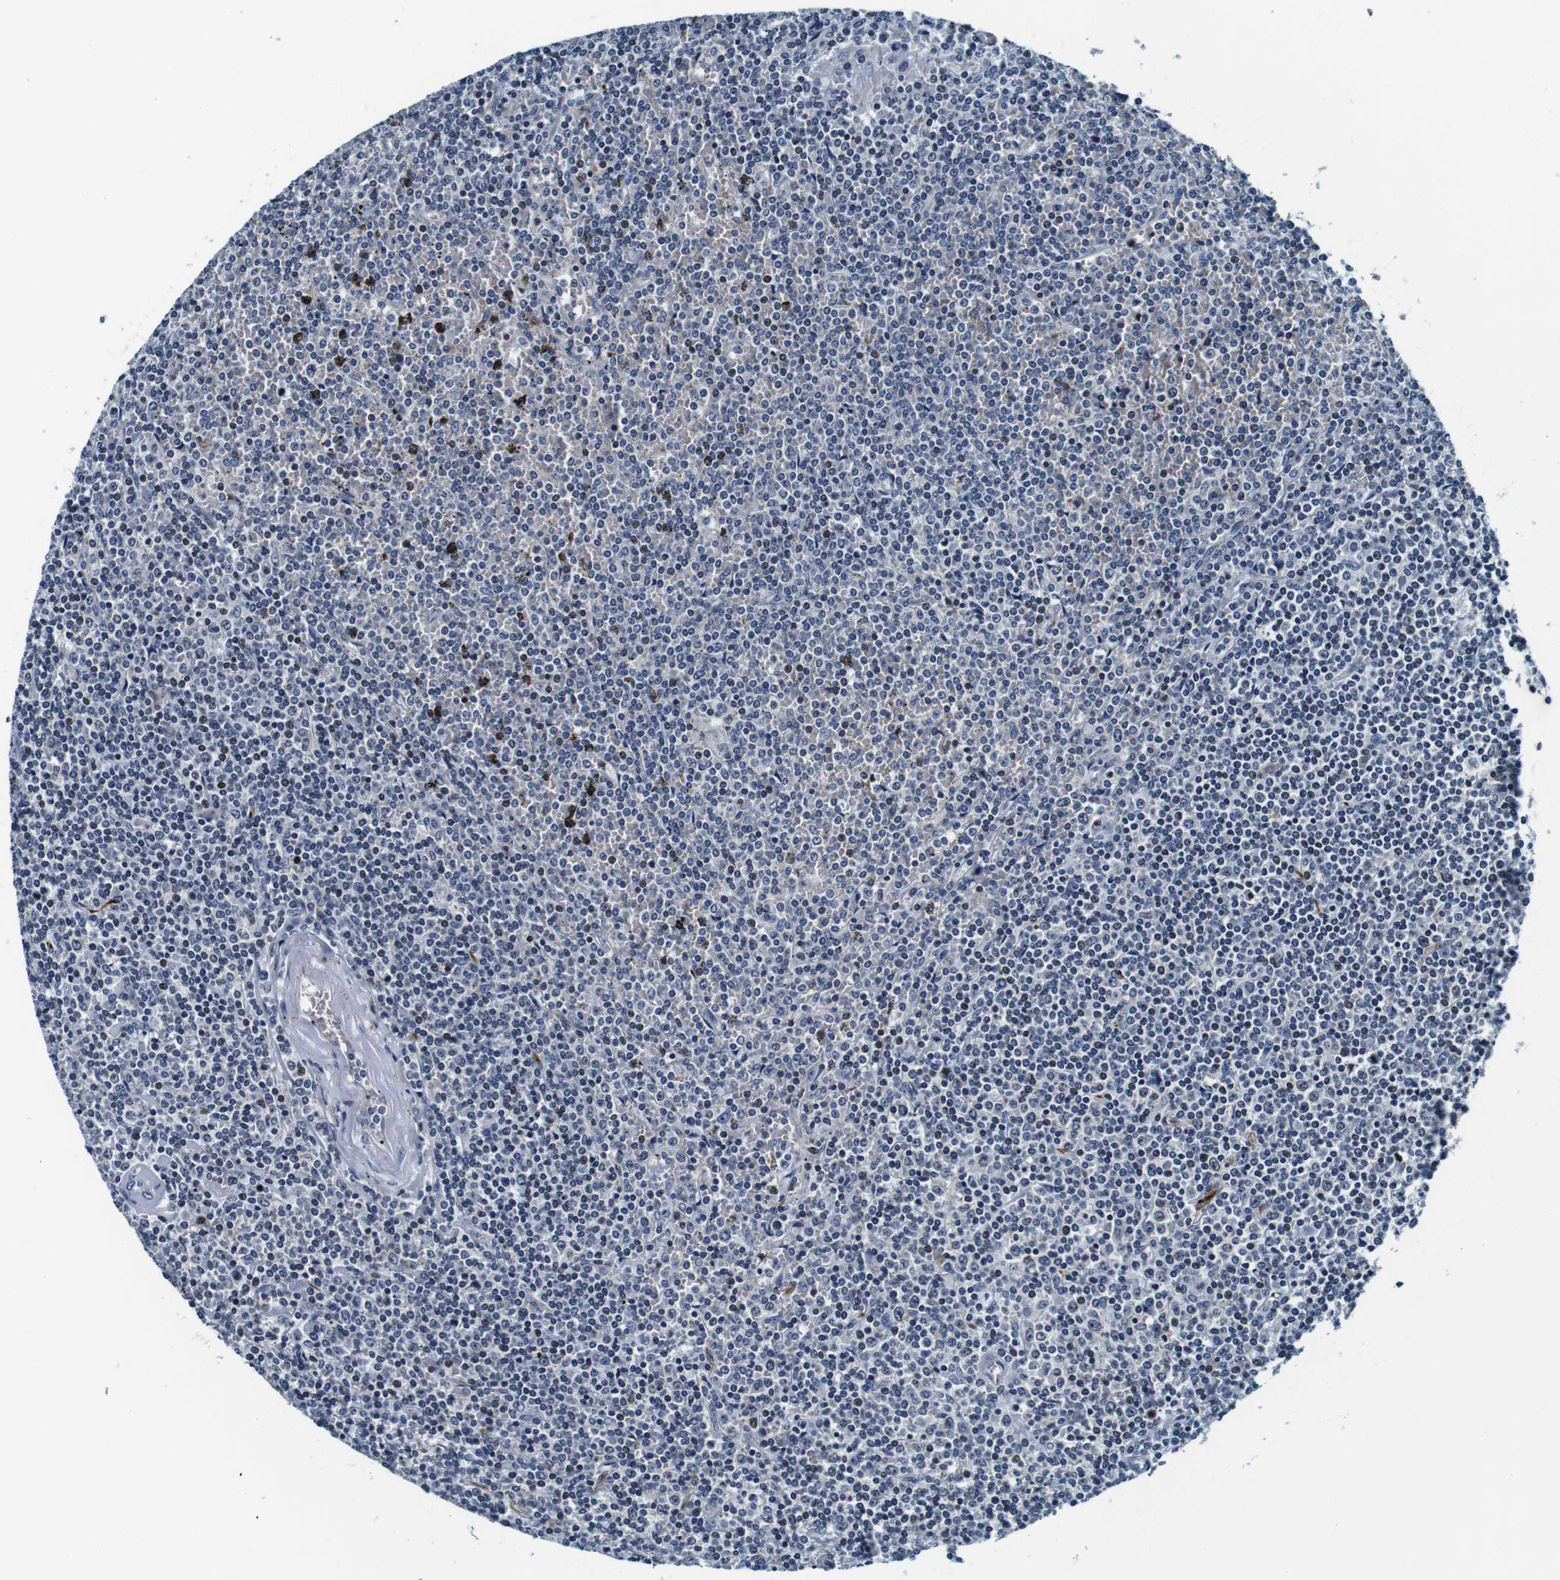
{"staining": {"intensity": "negative", "quantity": "none", "location": "none"}, "tissue": "lymphoma", "cell_type": "Tumor cells", "image_type": "cancer", "snomed": [{"axis": "morphology", "description": "Malignant lymphoma, non-Hodgkin's type, Low grade"}, {"axis": "topography", "description": "Spleen"}], "caption": "IHC photomicrograph of neoplastic tissue: low-grade malignant lymphoma, non-Hodgkin's type stained with DAB demonstrates no significant protein expression in tumor cells. (Immunohistochemistry, brightfield microscopy, high magnification).", "gene": "FAR2", "patient": {"sex": "female", "age": 19}}